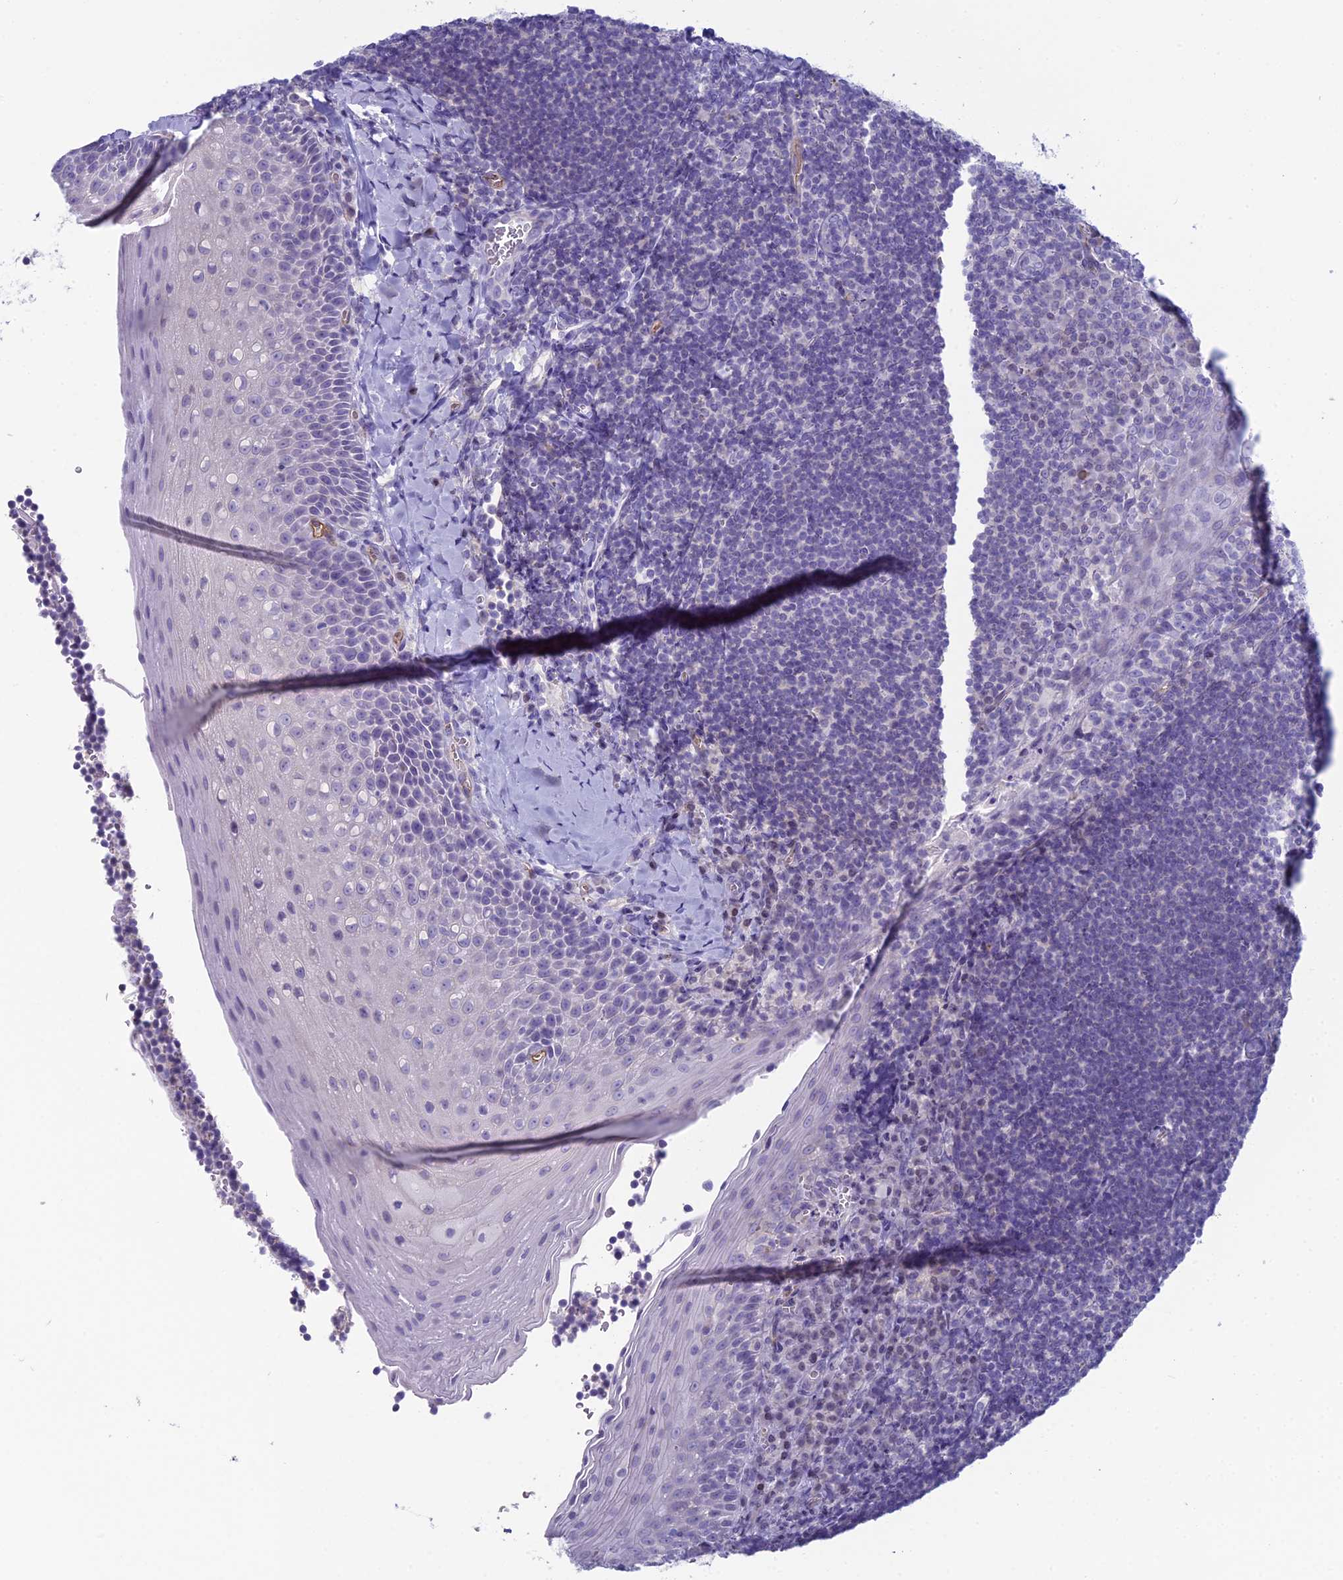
{"staining": {"intensity": "negative", "quantity": "none", "location": "none"}, "tissue": "tonsil", "cell_type": "Germinal center cells", "image_type": "normal", "snomed": [{"axis": "morphology", "description": "Normal tissue, NOS"}, {"axis": "topography", "description": "Tonsil"}], "caption": "IHC photomicrograph of normal tonsil stained for a protein (brown), which exhibits no positivity in germinal center cells.", "gene": "ACE", "patient": {"sex": "male", "age": 27}}